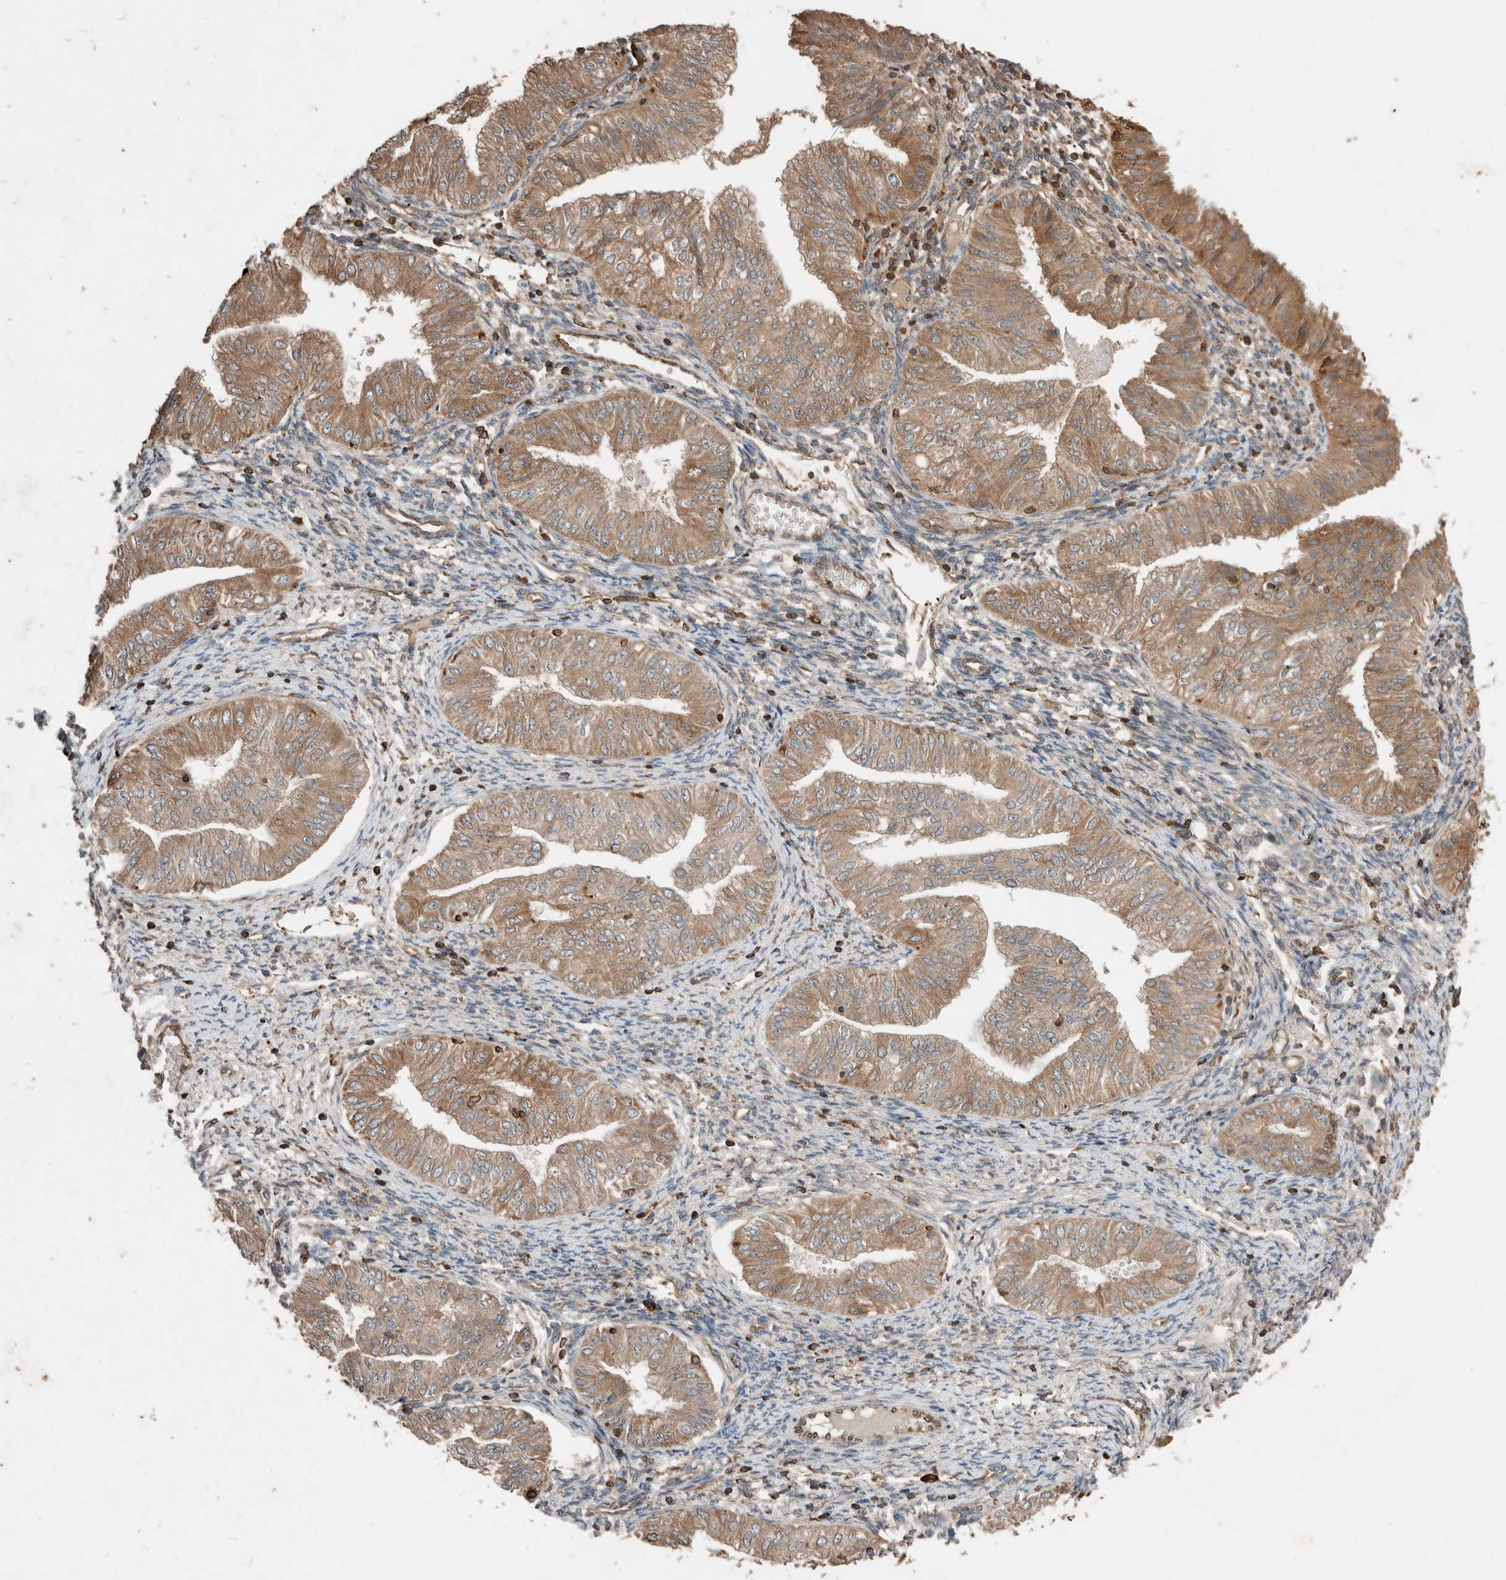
{"staining": {"intensity": "moderate", "quantity": ">75%", "location": "cytoplasmic/membranous"}, "tissue": "endometrial cancer", "cell_type": "Tumor cells", "image_type": "cancer", "snomed": [{"axis": "morphology", "description": "Normal tissue, NOS"}, {"axis": "morphology", "description": "Adenocarcinoma, NOS"}, {"axis": "topography", "description": "Endometrium"}], "caption": "Immunohistochemical staining of human endometrial adenocarcinoma reveals medium levels of moderate cytoplasmic/membranous protein staining in about >75% of tumor cells.", "gene": "ERAP2", "patient": {"sex": "female", "age": 53}}